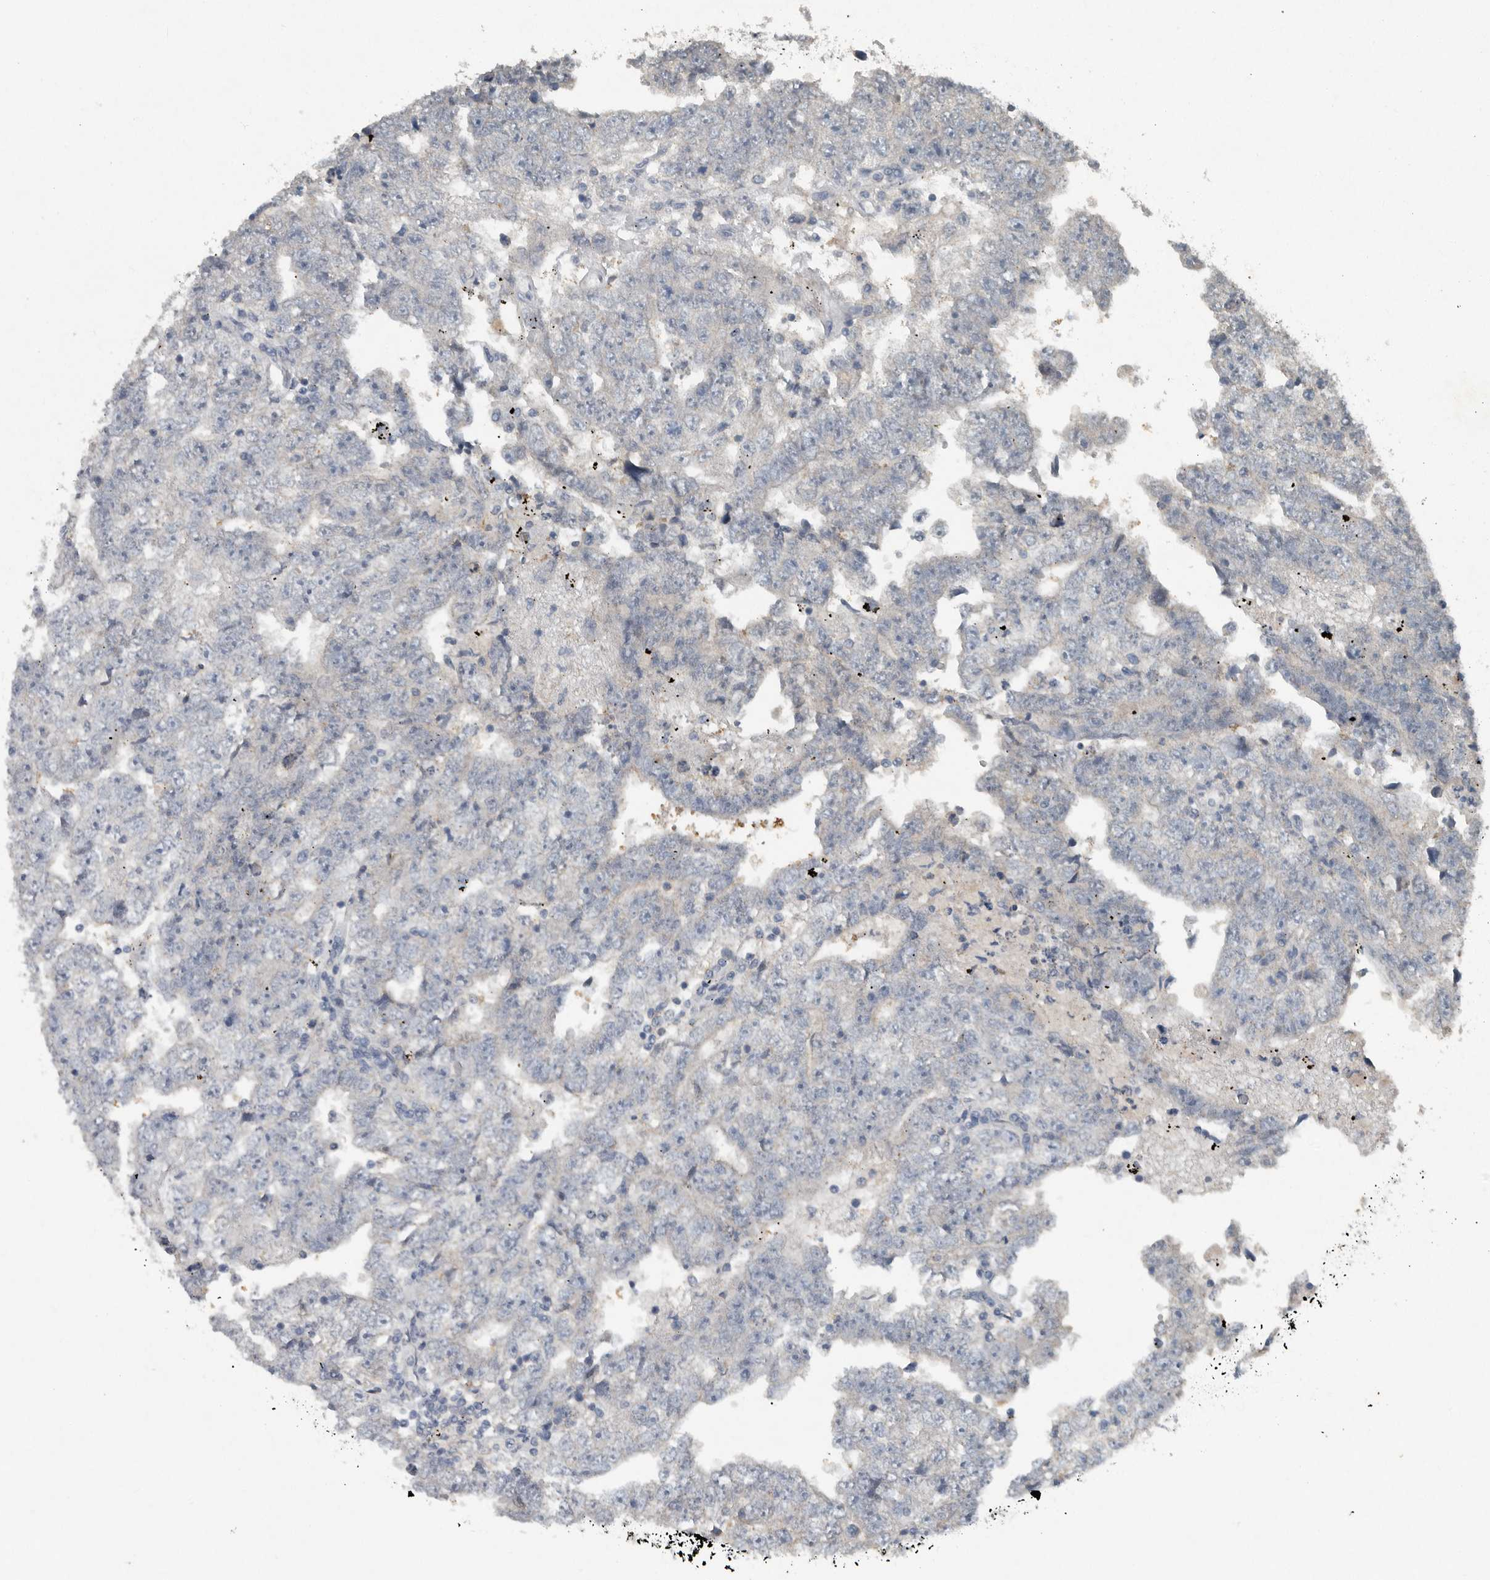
{"staining": {"intensity": "negative", "quantity": "none", "location": "none"}, "tissue": "testis cancer", "cell_type": "Tumor cells", "image_type": "cancer", "snomed": [{"axis": "morphology", "description": "Carcinoma, Embryonal, NOS"}, {"axis": "topography", "description": "Testis"}], "caption": "Photomicrograph shows no significant protein positivity in tumor cells of testis cancer (embryonal carcinoma).", "gene": "IL20", "patient": {"sex": "male", "age": 25}}